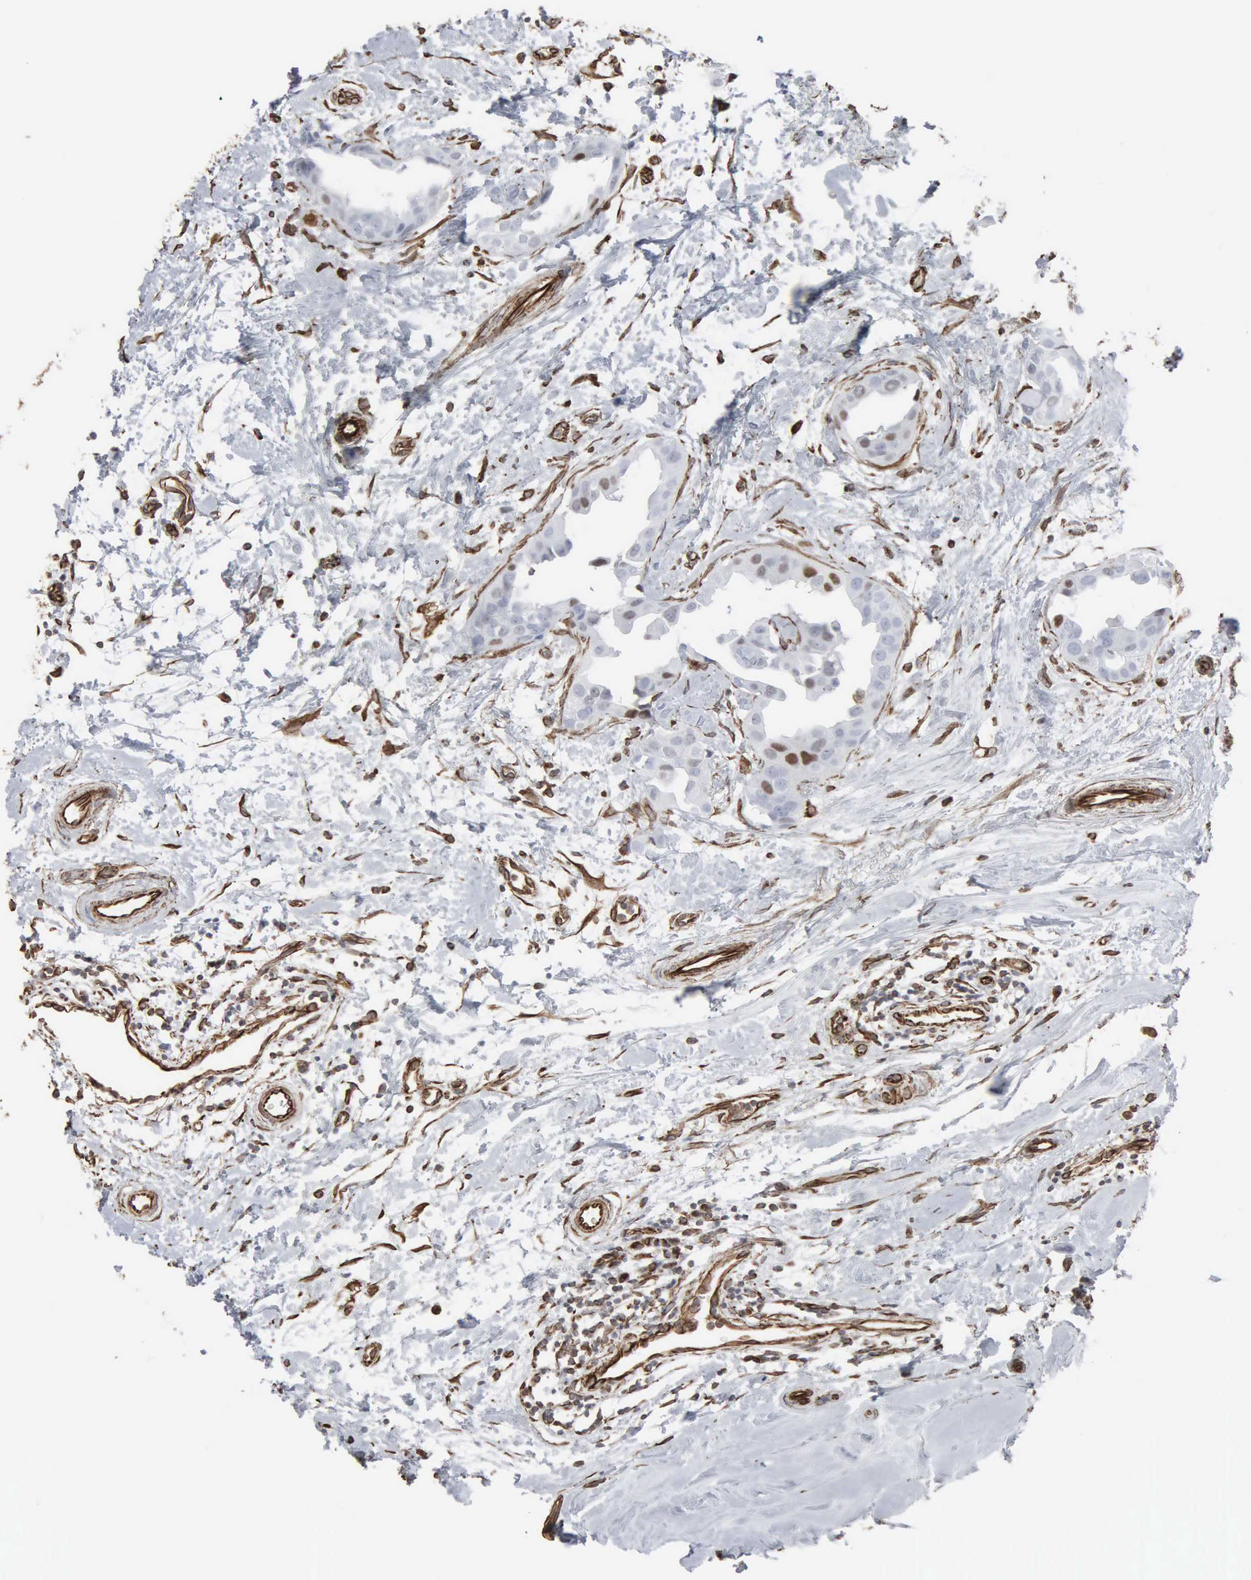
{"staining": {"intensity": "weak", "quantity": "<25%", "location": "nuclear"}, "tissue": "breast cancer", "cell_type": "Tumor cells", "image_type": "cancer", "snomed": [{"axis": "morphology", "description": "Duct carcinoma"}, {"axis": "topography", "description": "Breast"}], "caption": "An IHC histopathology image of invasive ductal carcinoma (breast) is shown. There is no staining in tumor cells of invasive ductal carcinoma (breast). (DAB IHC visualized using brightfield microscopy, high magnification).", "gene": "CCNE1", "patient": {"sex": "female", "age": 40}}